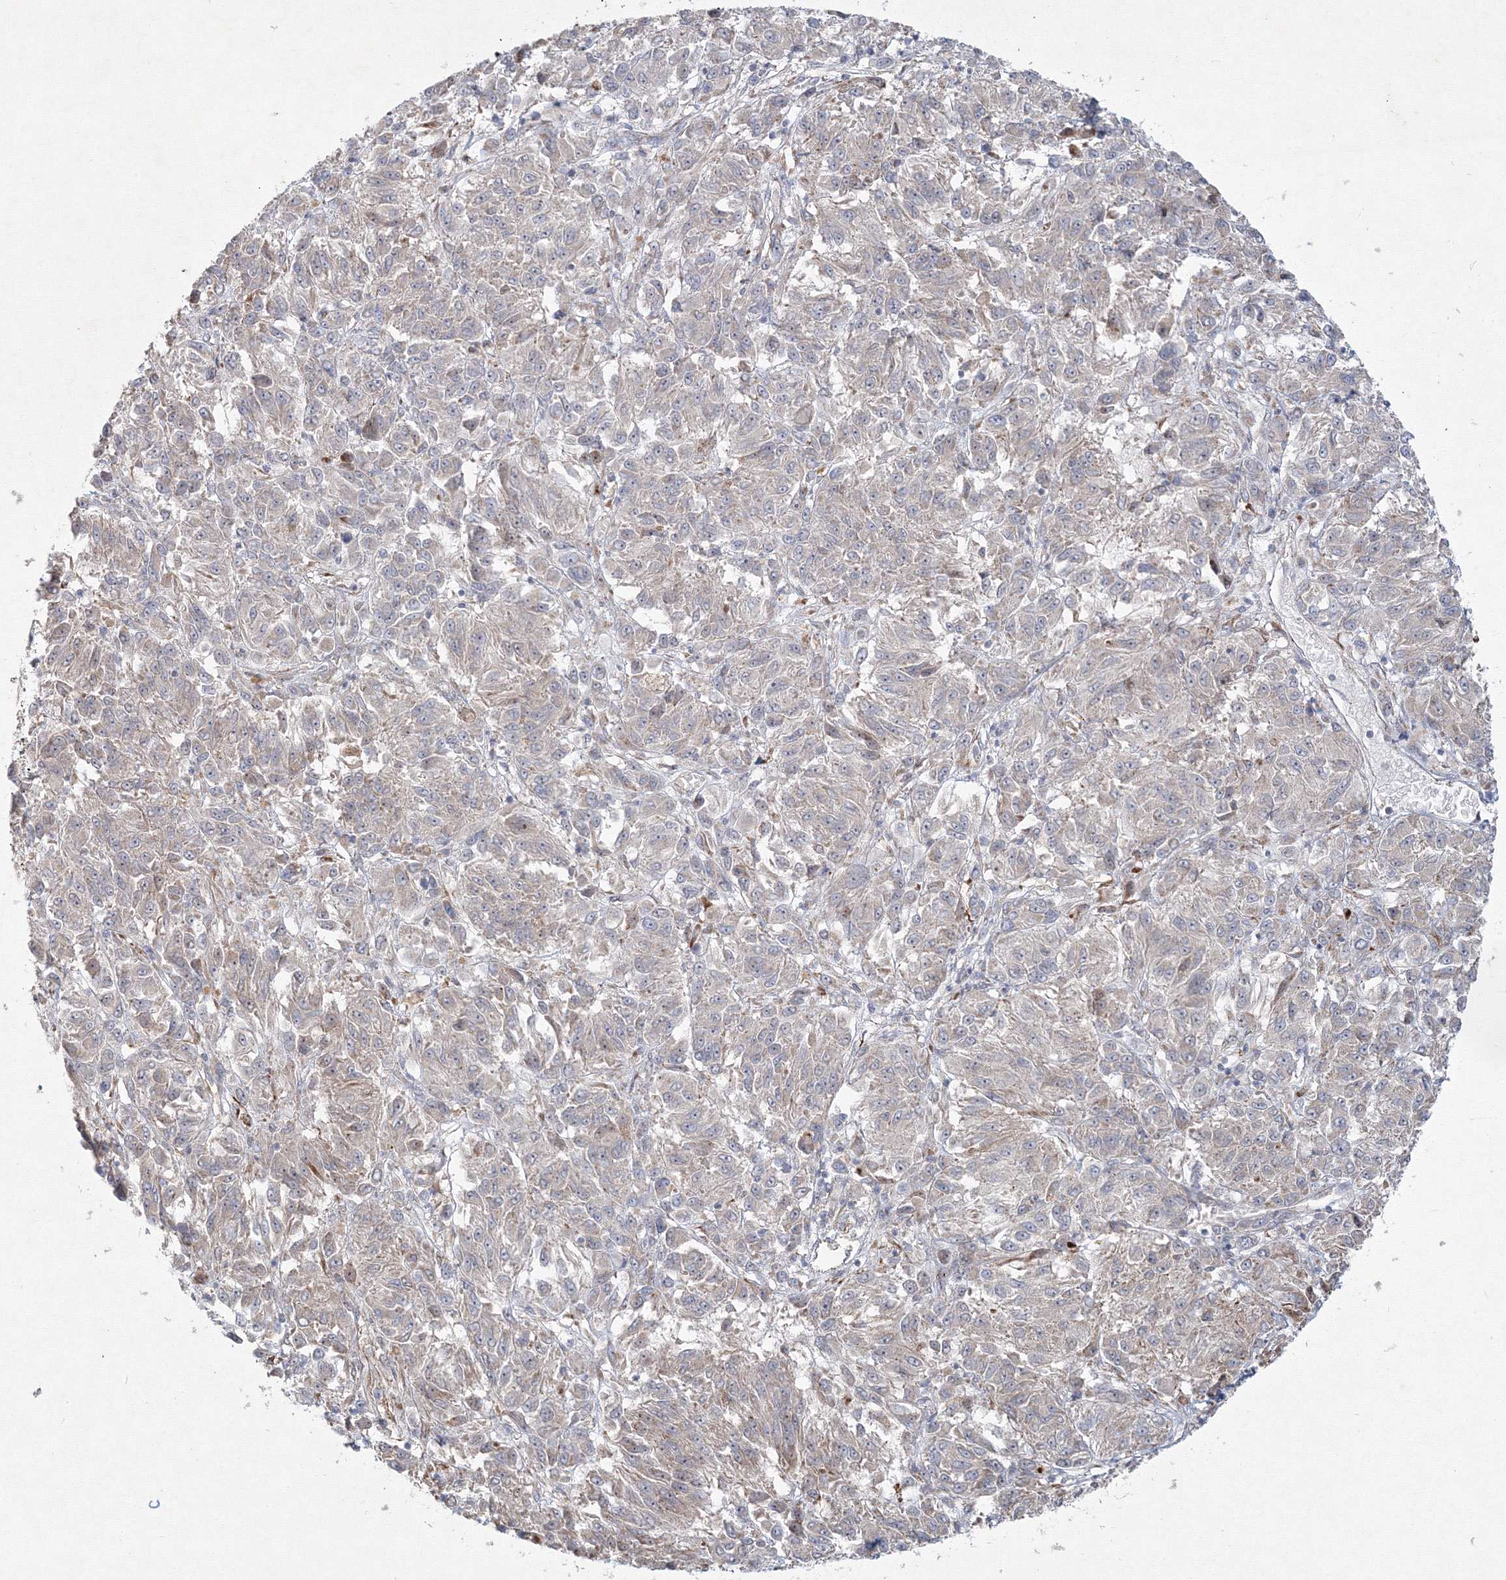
{"staining": {"intensity": "weak", "quantity": "<25%", "location": "cytoplasmic/membranous"}, "tissue": "melanoma", "cell_type": "Tumor cells", "image_type": "cancer", "snomed": [{"axis": "morphology", "description": "Malignant melanoma, Metastatic site"}, {"axis": "topography", "description": "Lung"}], "caption": "DAB (3,3'-diaminobenzidine) immunohistochemical staining of human melanoma displays no significant staining in tumor cells.", "gene": "WDR49", "patient": {"sex": "male", "age": 64}}